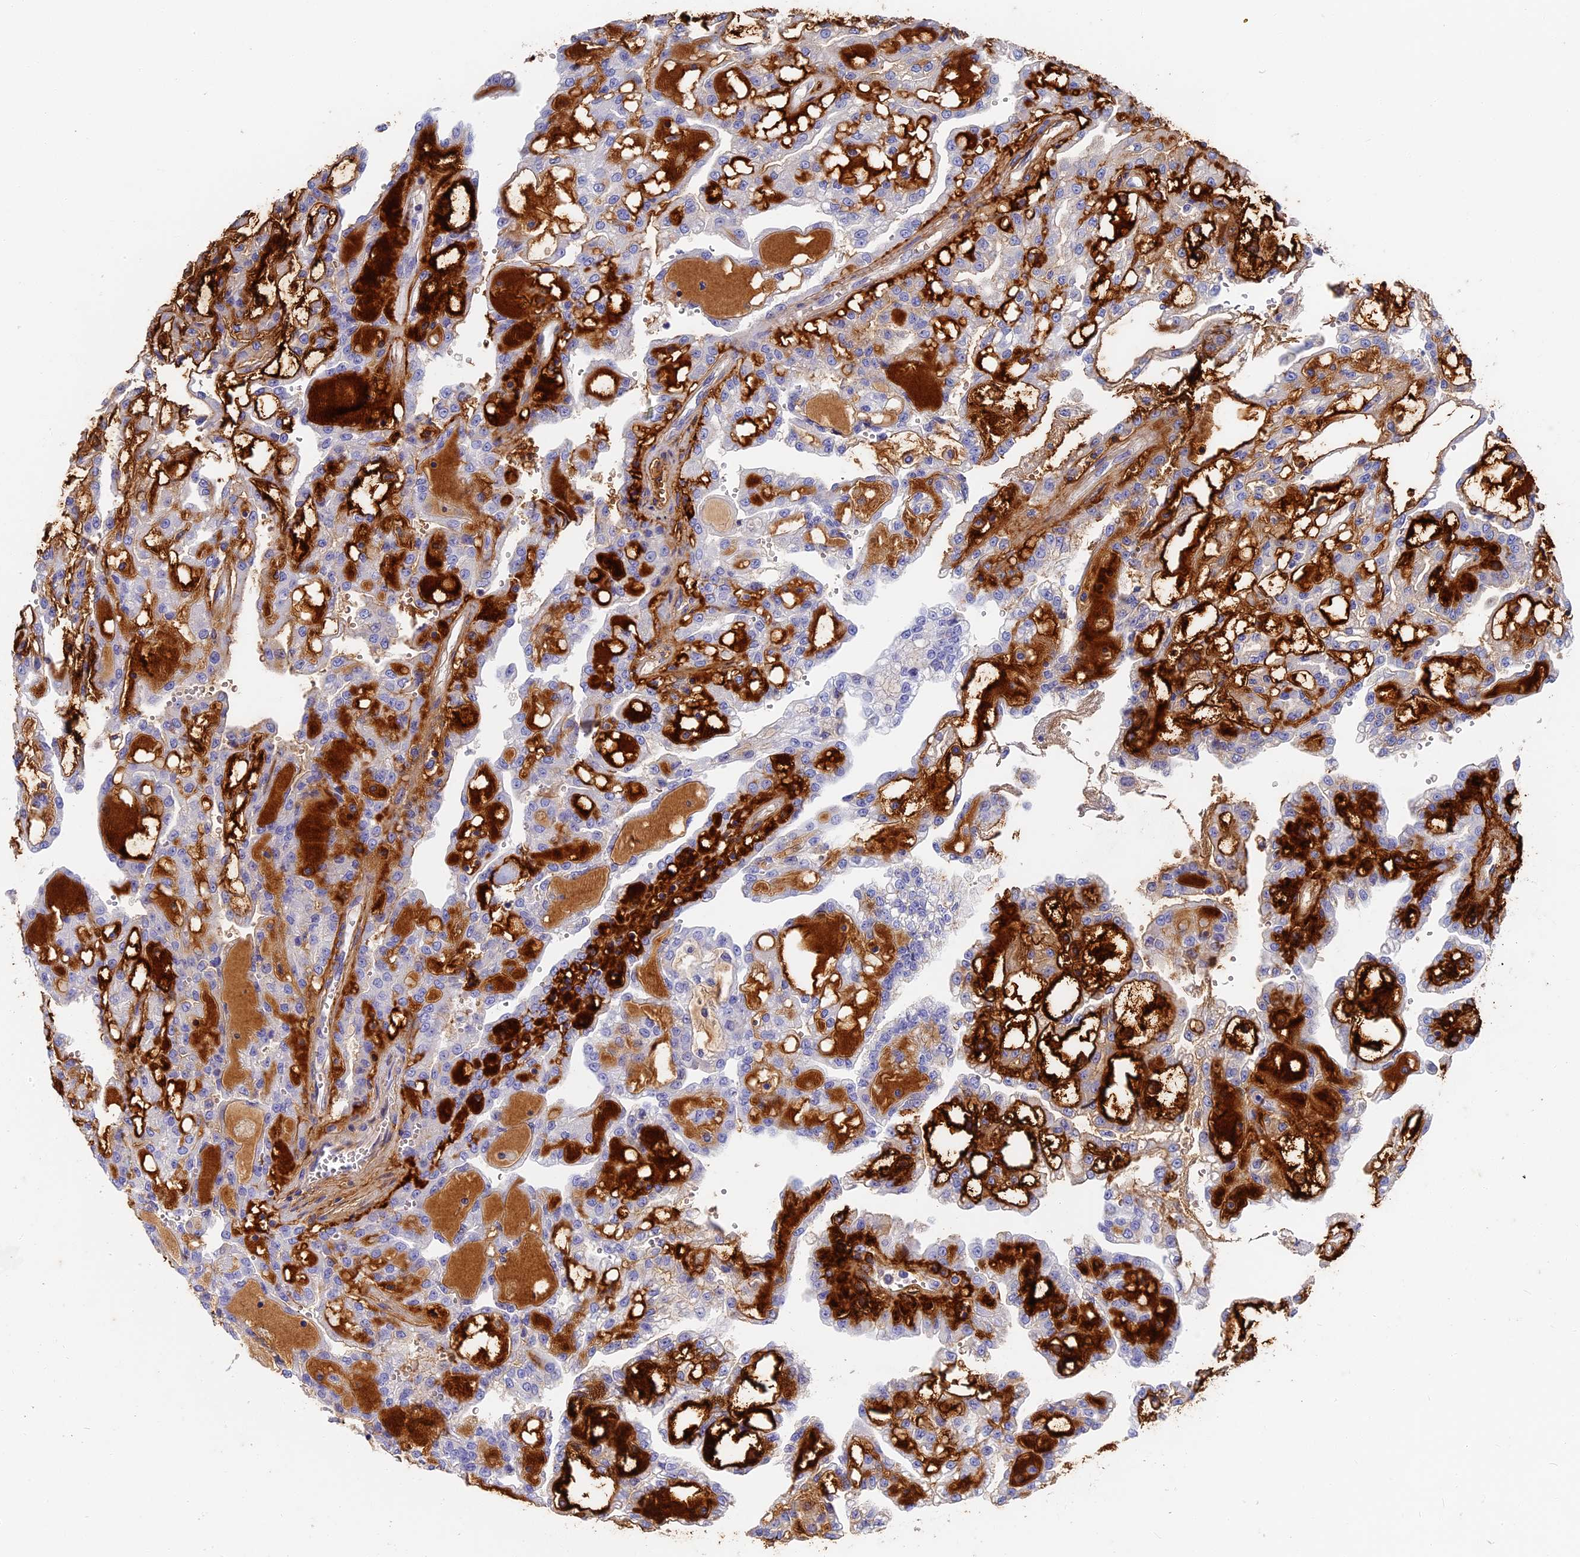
{"staining": {"intensity": "negative", "quantity": "none", "location": "none"}, "tissue": "renal cancer", "cell_type": "Tumor cells", "image_type": "cancer", "snomed": [{"axis": "morphology", "description": "Adenocarcinoma, NOS"}, {"axis": "topography", "description": "Kidney"}], "caption": "Adenocarcinoma (renal) stained for a protein using IHC demonstrates no positivity tumor cells.", "gene": "ITIH1", "patient": {"sex": "male", "age": 63}}